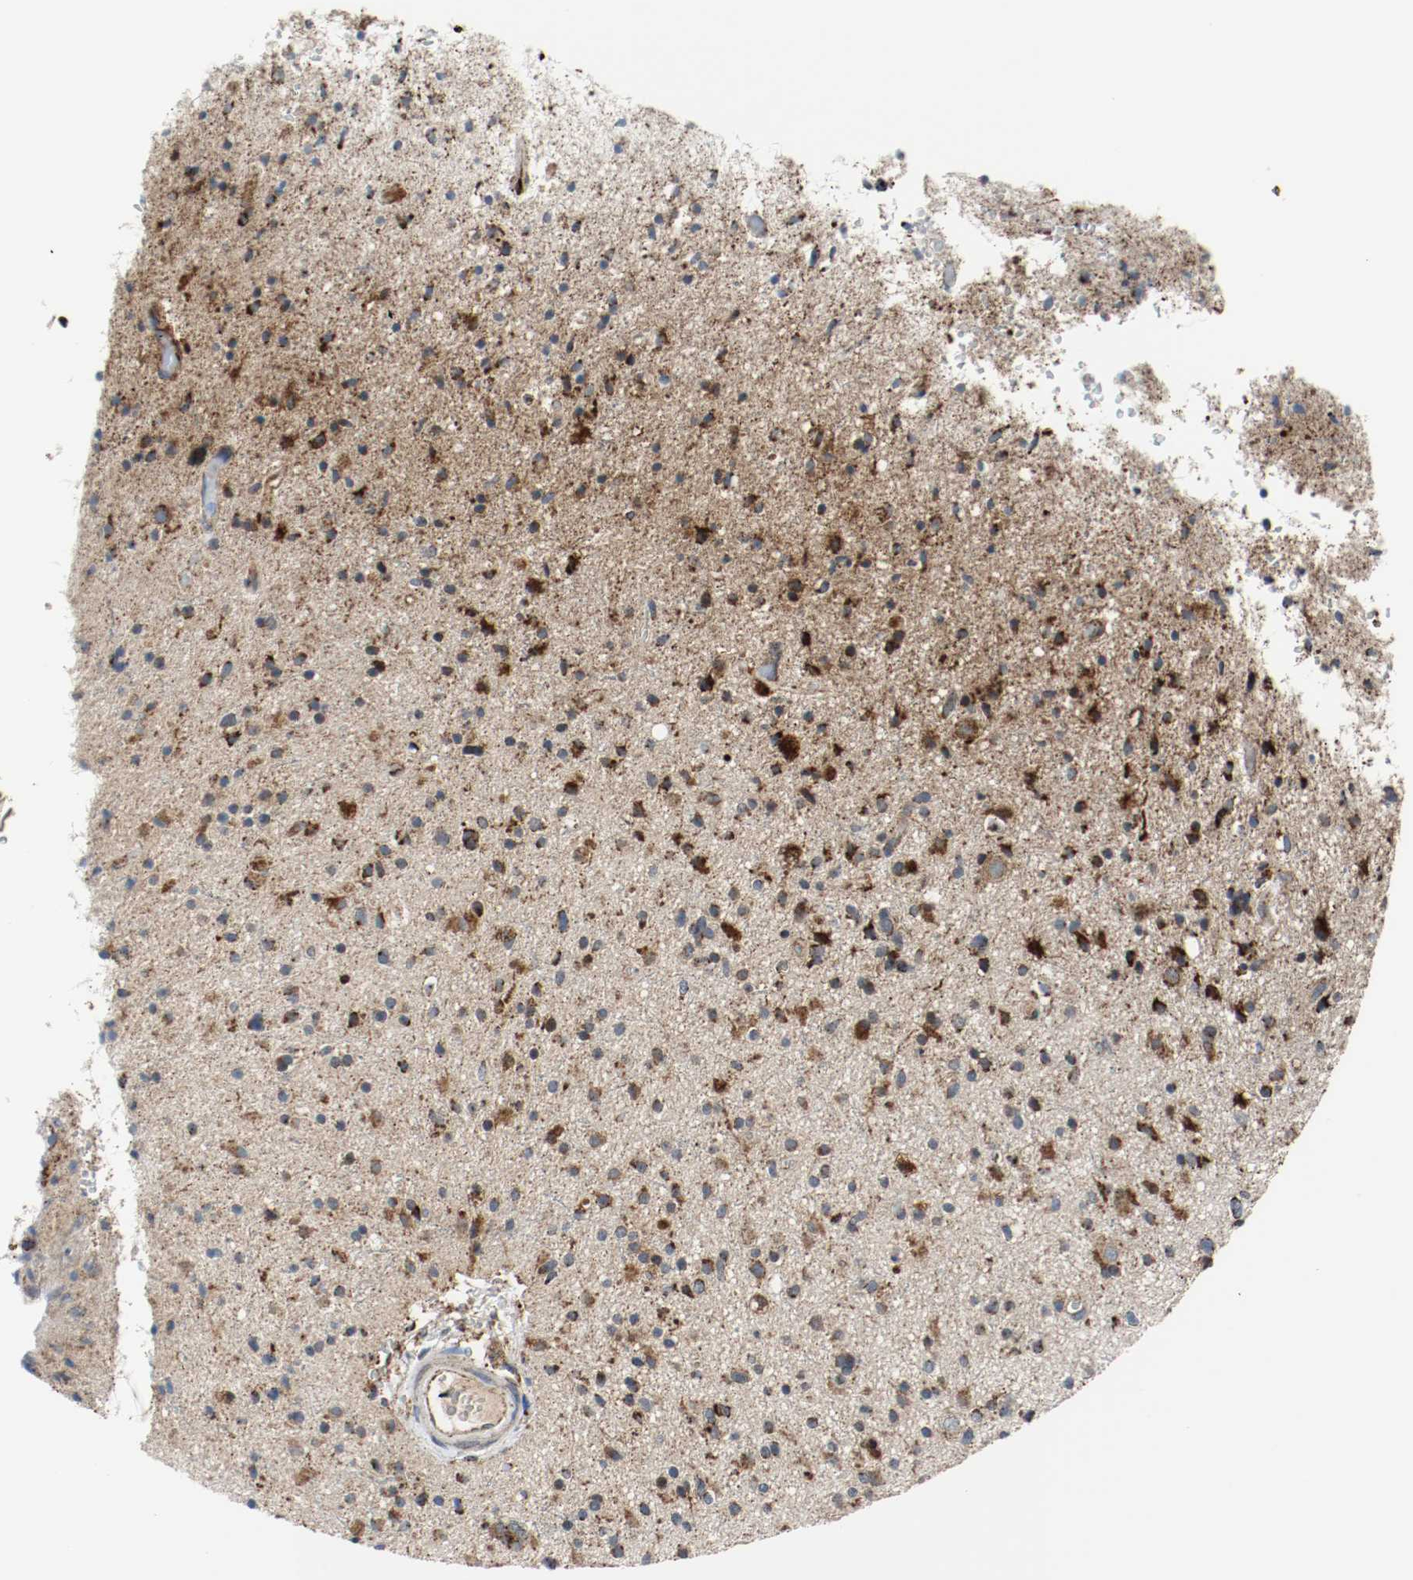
{"staining": {"intensity": "moderate", "quantity": ">75%", "location": "cytoplasmic/membranous"}, "tissue": "glioma", "cell_type": "Tumor cells", "image_type": "cancer", "snomed": [{"axis": "morphology", "description": "Glioma, malignant, High grade"}, {"axis": "topography", "description": "Brain"}], "caption": "Malignant glioma (high-grade) was stained to show a protein in brown. There is medium levels of moderate cytoplasmic/membranous staining in about >75% of tumor cells.", "gene": "TXNRD1", "patient": {"sex": "male", "age": 33}}